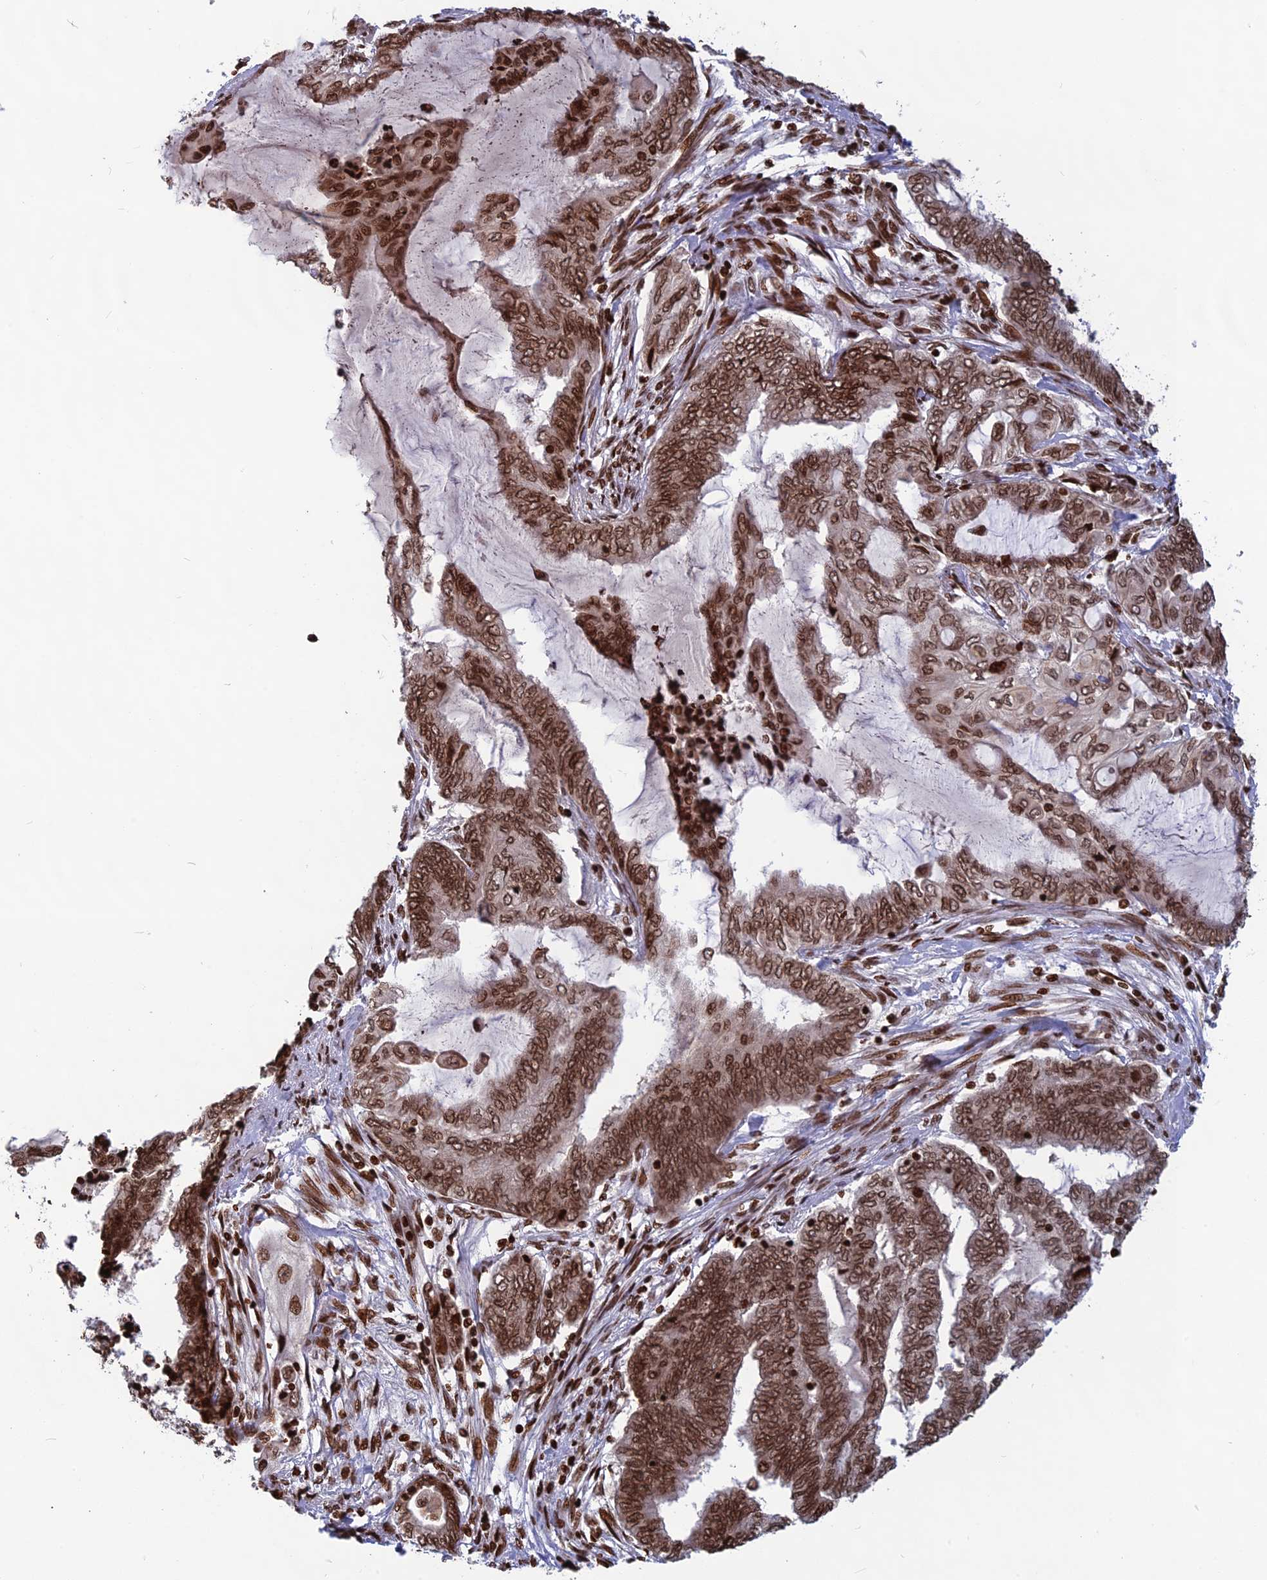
{"staining": {"intensity": "strong", "quantity": ">75%", "location": "nuclear"}, "tissue": "endometrial cancer", "cell_type": "Tumor cells", "image_type": "cancer", "snomed": [{"axis": "morphology", "description": "Adenocarcinoma, NOS"}, {"axis": "topography", "description": "Uterus"}, {"axis": "topography", "description": "Endometrium"}], "caption": "Human endometrial adenocarcinoma stained for a protein (brown) reveals strong nuclear positive positivity in about >75% of tumor cells.", "gene": "TET2", "patient": {"sex": "female", "age": 70}}